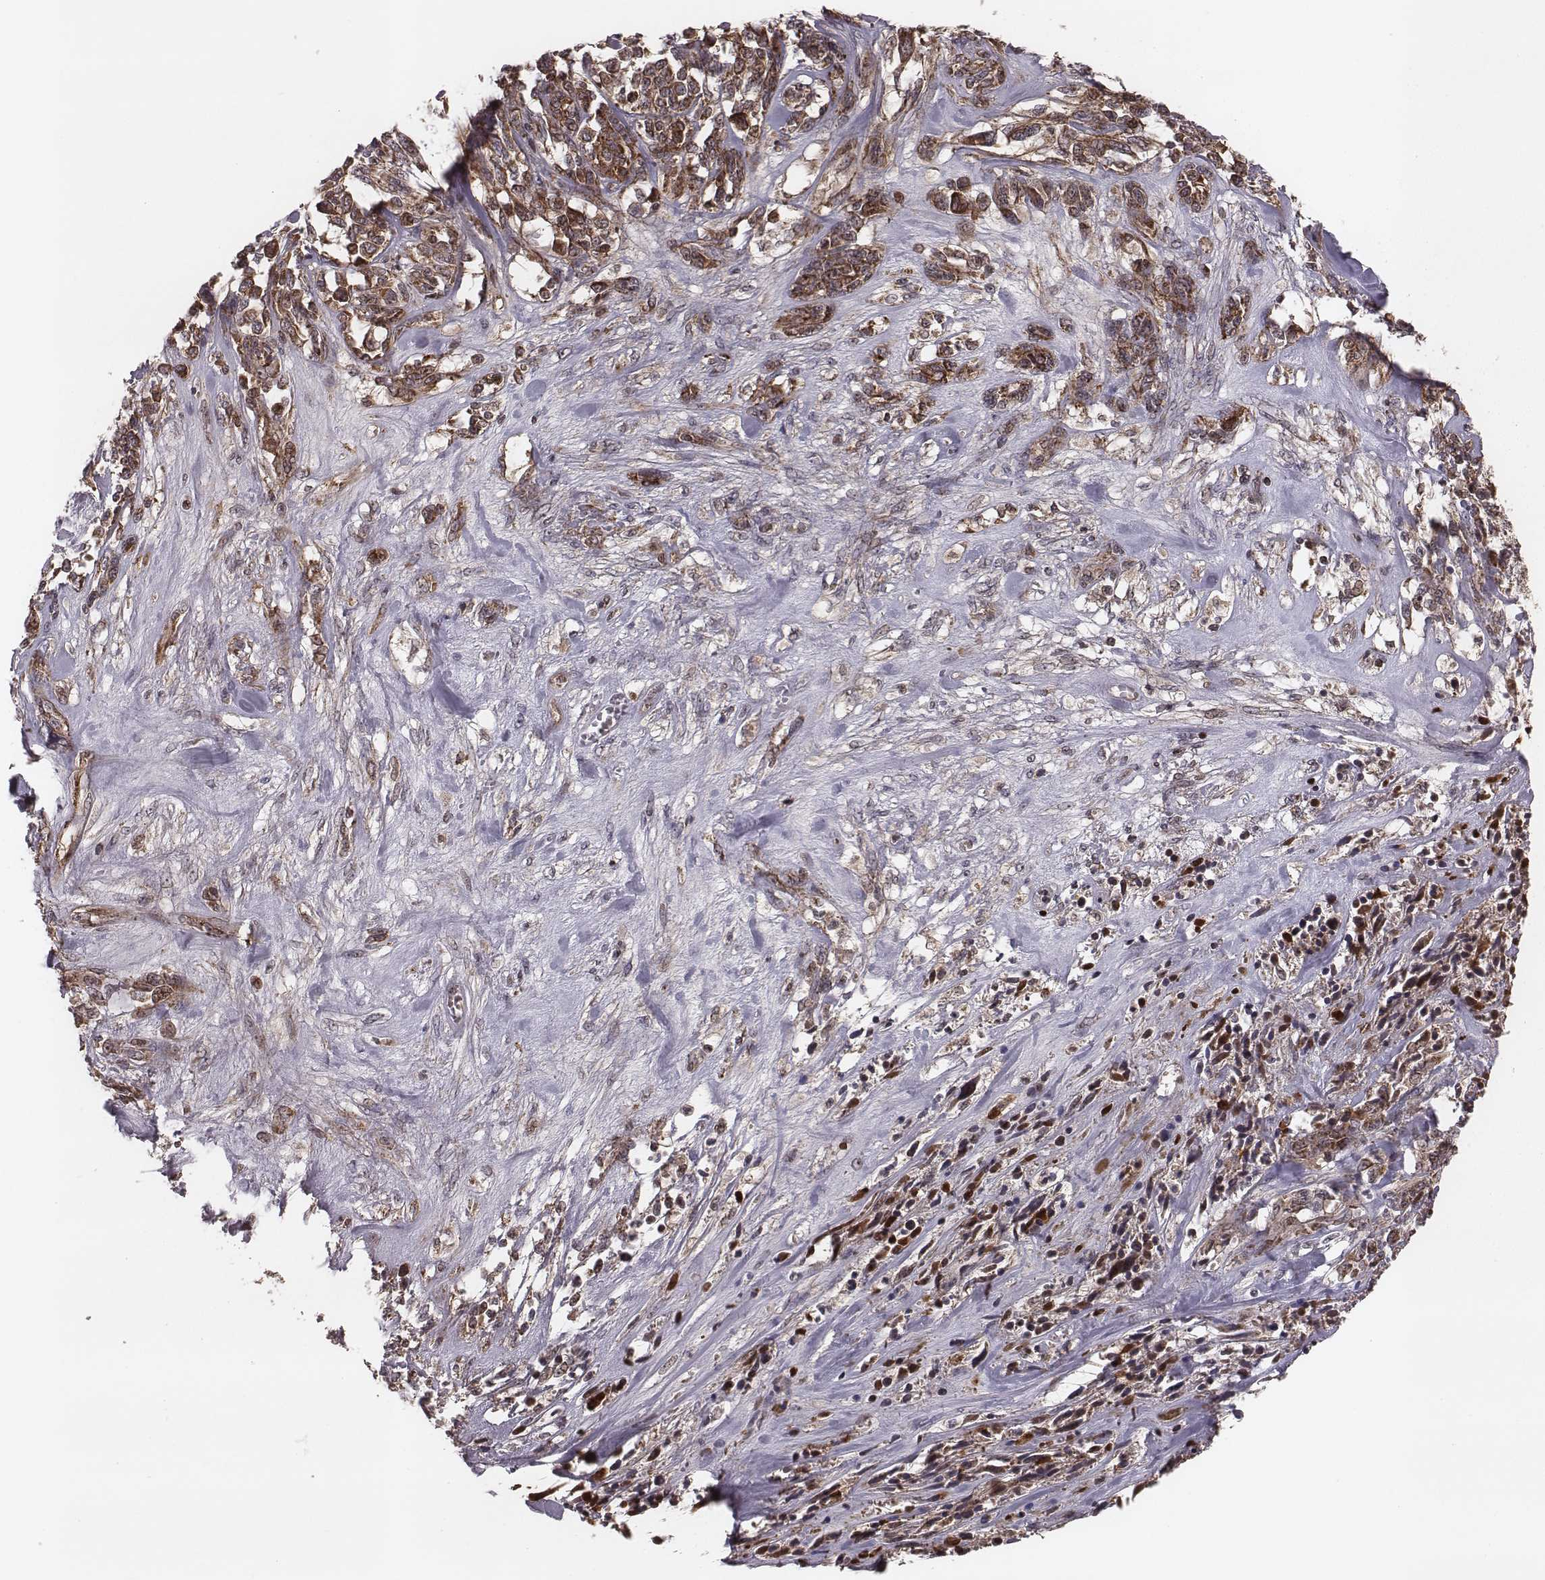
{"staining": {"intensity": "strong", "quantity": ">75%", "location": "cytoplasmic/membranous"}, "tissue": "melanoma", "cell_type": "Tumor cells", "image_type": "cancer", "snomed": [{"axis": "morphology", "description": "Malignant melanoma, NOS"}, {"axis": "topography", "description": "Skin"}], "caption": "Immunohistochemical staining of malignant melanoma demonstrates high levels of strong cytoplasmic/membranous protein expression in approximately >75% of tumor cells.", "gene": "ZDHHC21", "patient": {"sex": "female", "age": 91}}